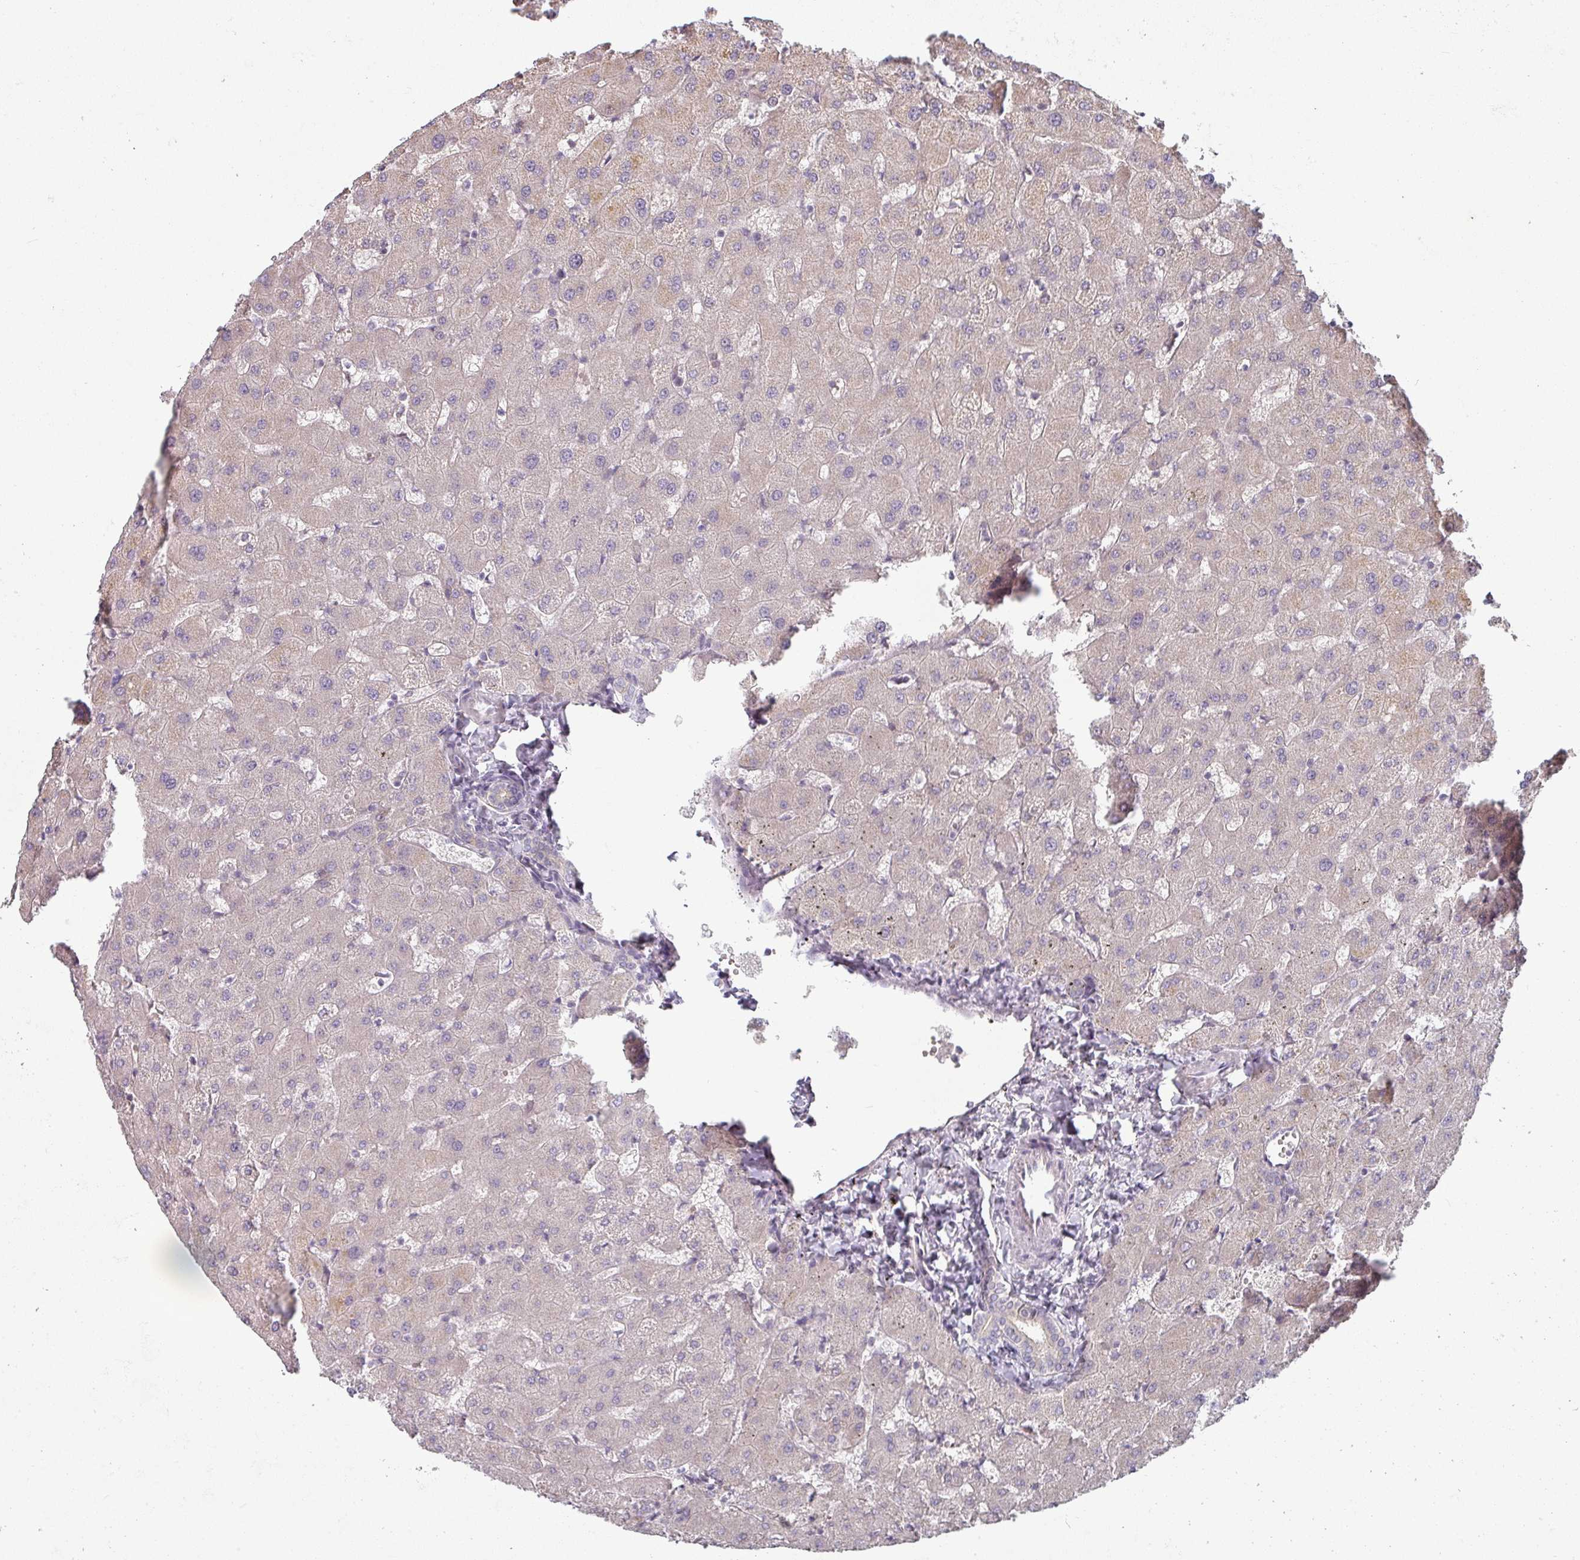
{"staining": {"intensity": "negative", "quantity": "none", "location": "none"}, "tissue": "liver", "cell_type": "Cholangiocytes", "image_type": "normal", "snomed": [{"axis": "morphology", "description": "Normal tissue, NOS"}, {"axis": "topography", "description": "Liver"}], "caption": "Immunohistochemistry photomicrograph of normal liver: liver stained with DAB demonstrates no significant protein staining in cholangiocytes.", "gene": "PLEKHJ1", "patient": {"sex": "female", "age": 63}}